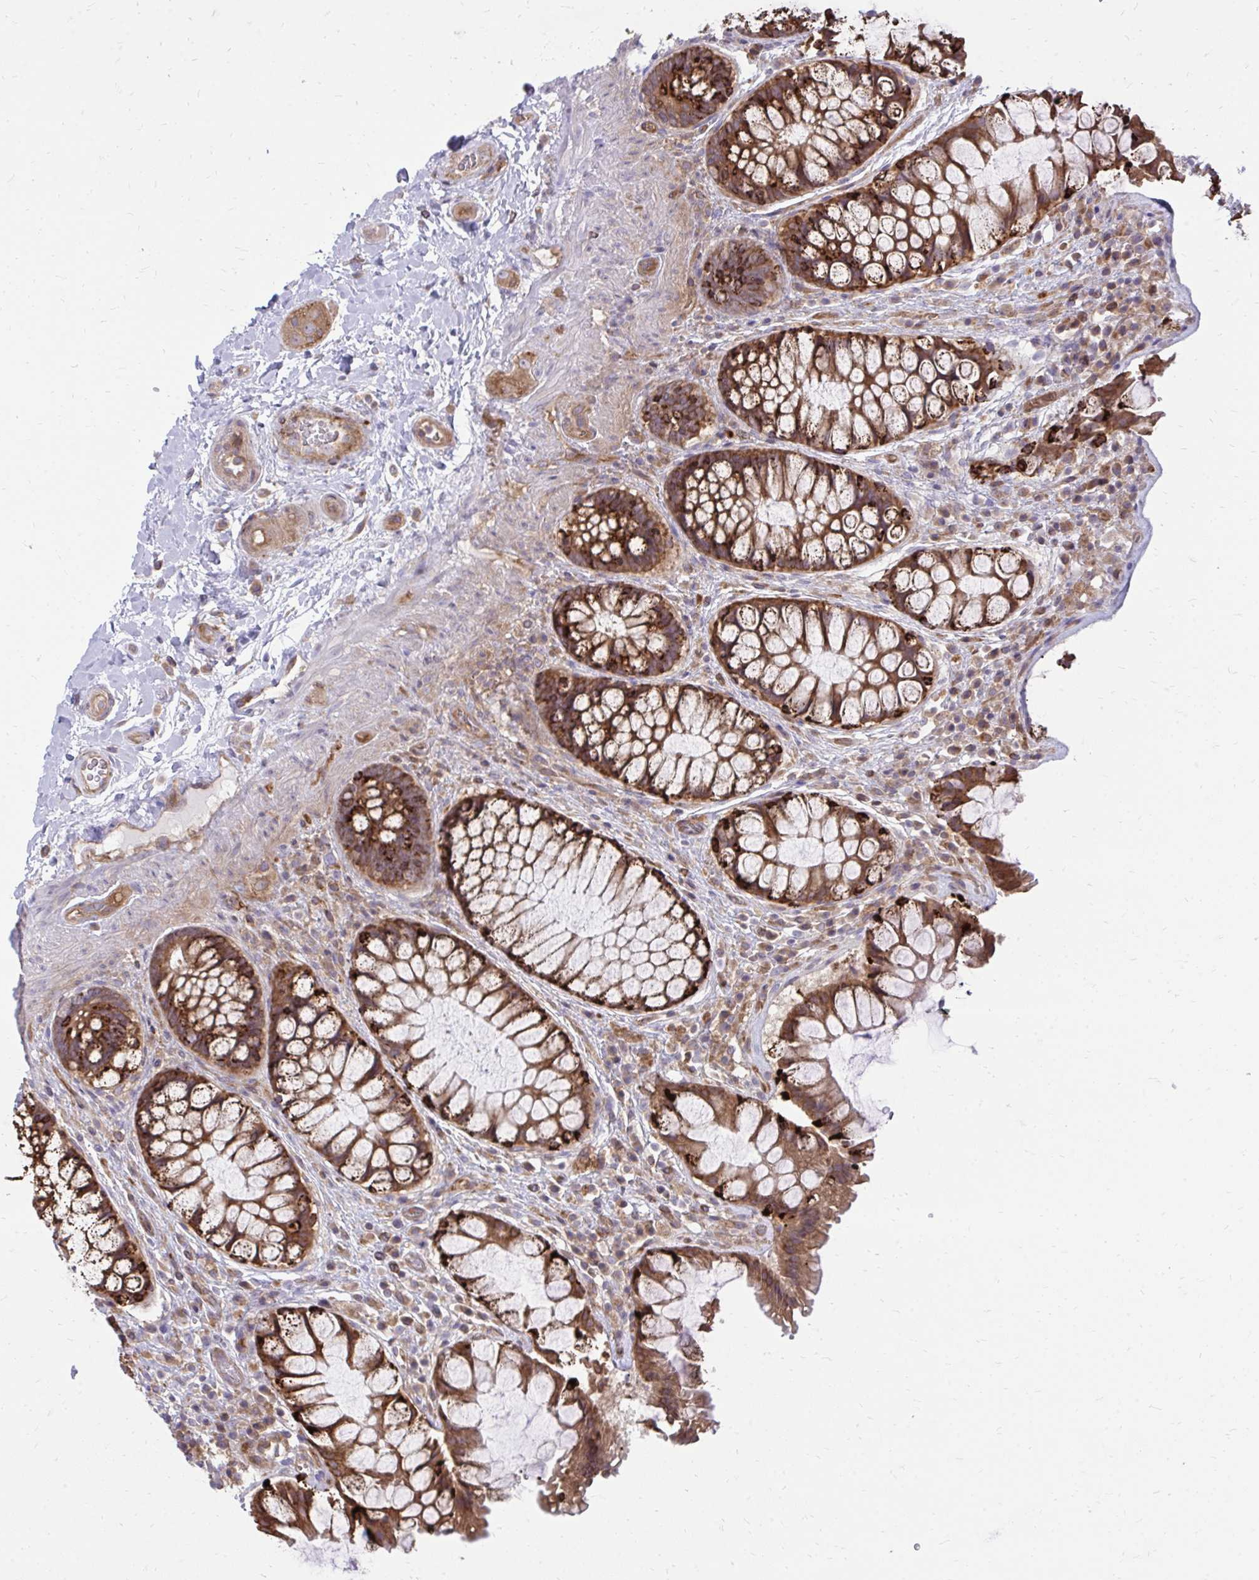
{"staining": {"intensity": "strong", "quantity": ">75%", "location": "cytoplasmic/membranous"}, "tissue": "rectum", "cell_type": "Glandular cells", "image_type": "normal", "snomed": [{"axis": "morphology", "description": "Normal tissue, NOS"}, {"axis": "topography", "description": "Rectum"}], "caption": "Rectum stained for a protein shows strong cytoplasmic/membranous positivity in glandular cells. Nuclei are stained in blue.", "gene": "ASAP1", "patient": {"sex": "female", "age": 58}}